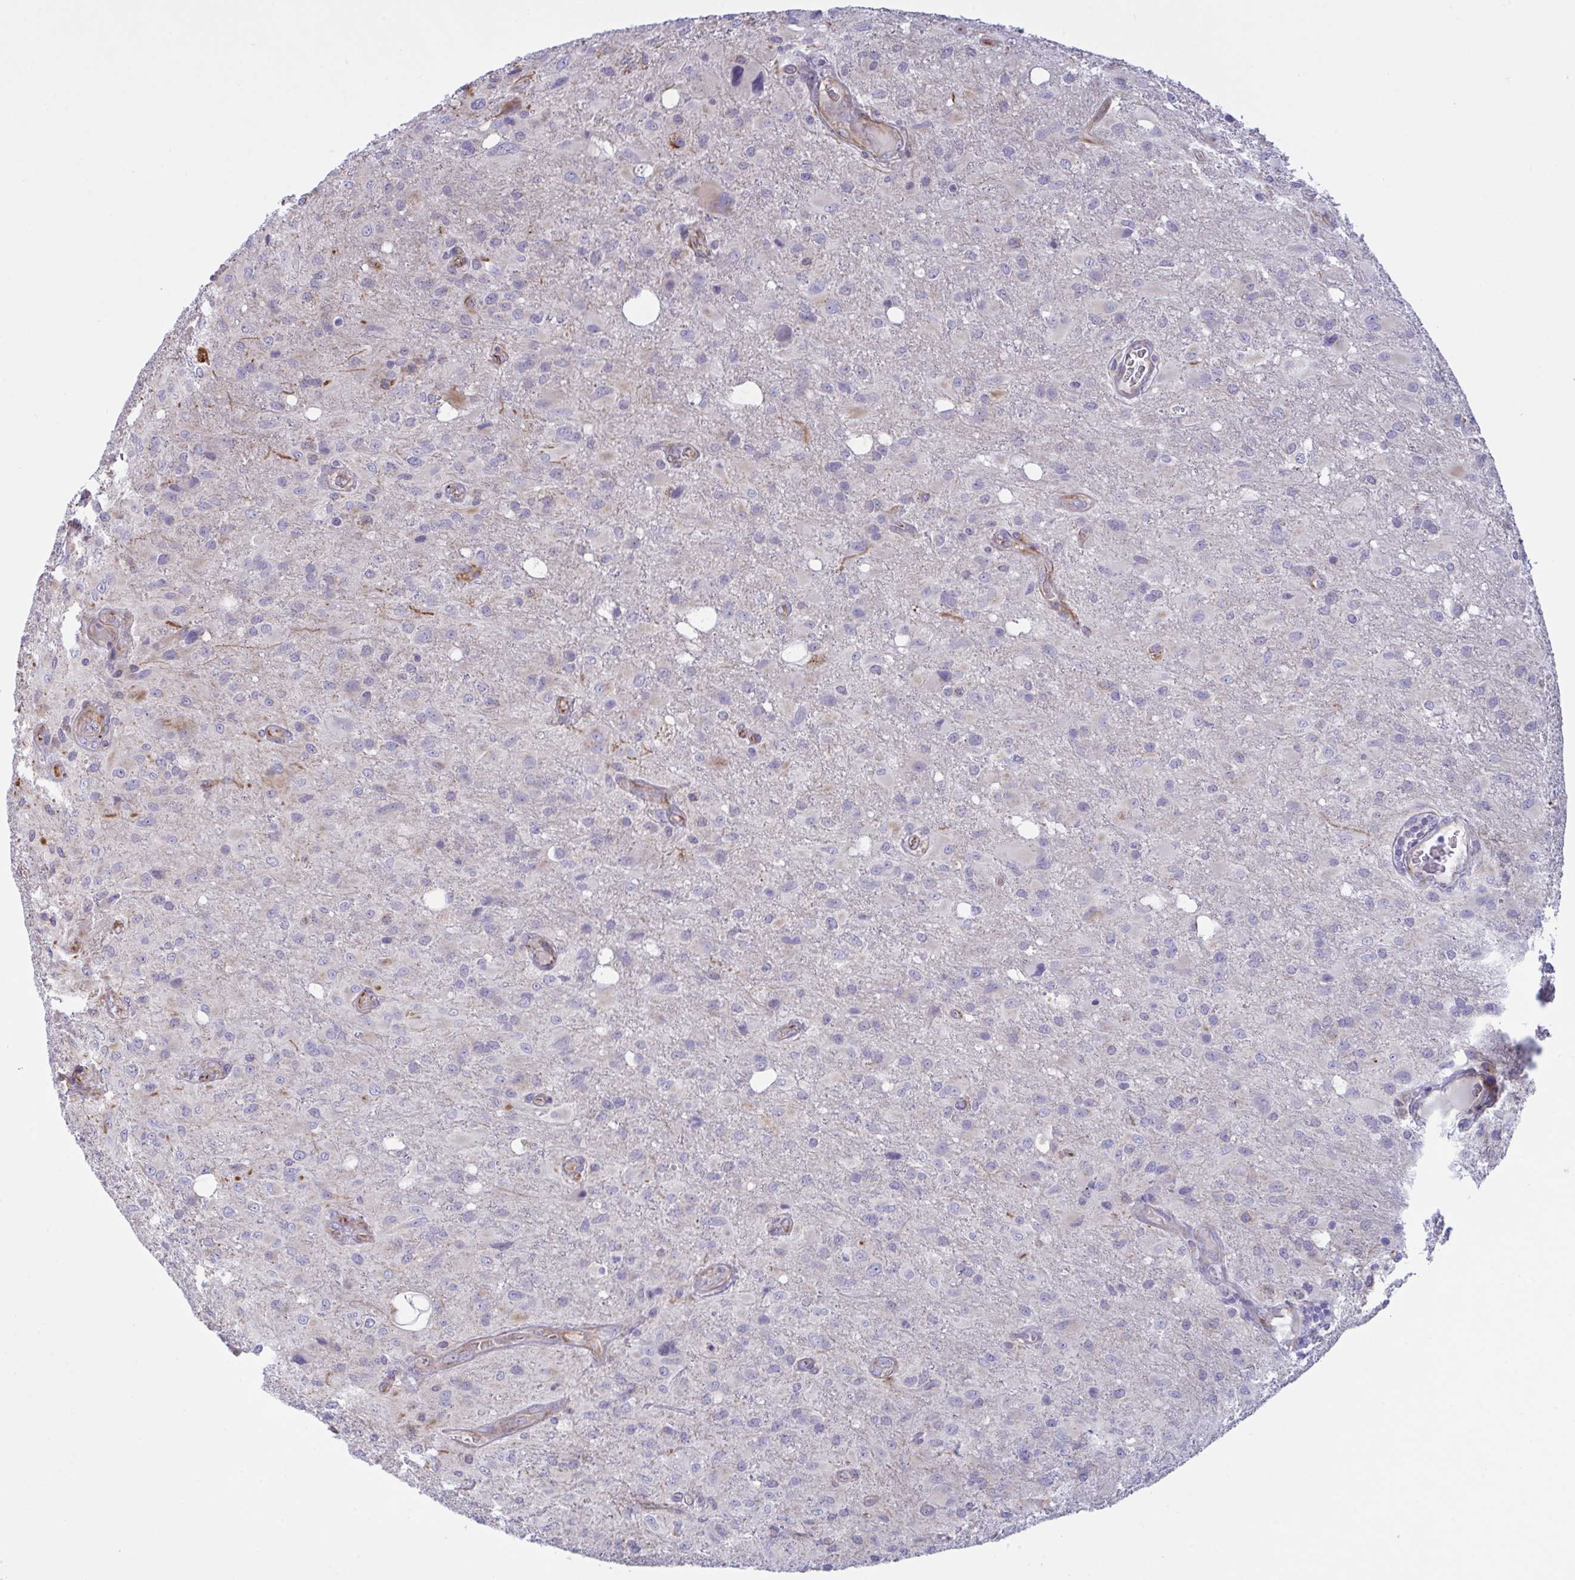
{"staining": {"intensity": "negative", "quantity": "none", "location": "none"}, "tissue": "glioma", "cell_type": "Tumor cells", "image_type": "cancer", "snomed": [{"axis": "morphology", "description": "Glioma, malignant, High grade"}, {"axis": "topography", "description": "Brain"}], "caption": "The histopathology image displays no significant positivity in tumor cells of malignant glioma (high-grade).", "gene": "DCBLD1", "patient": {"sex": "male", "age": 53}}